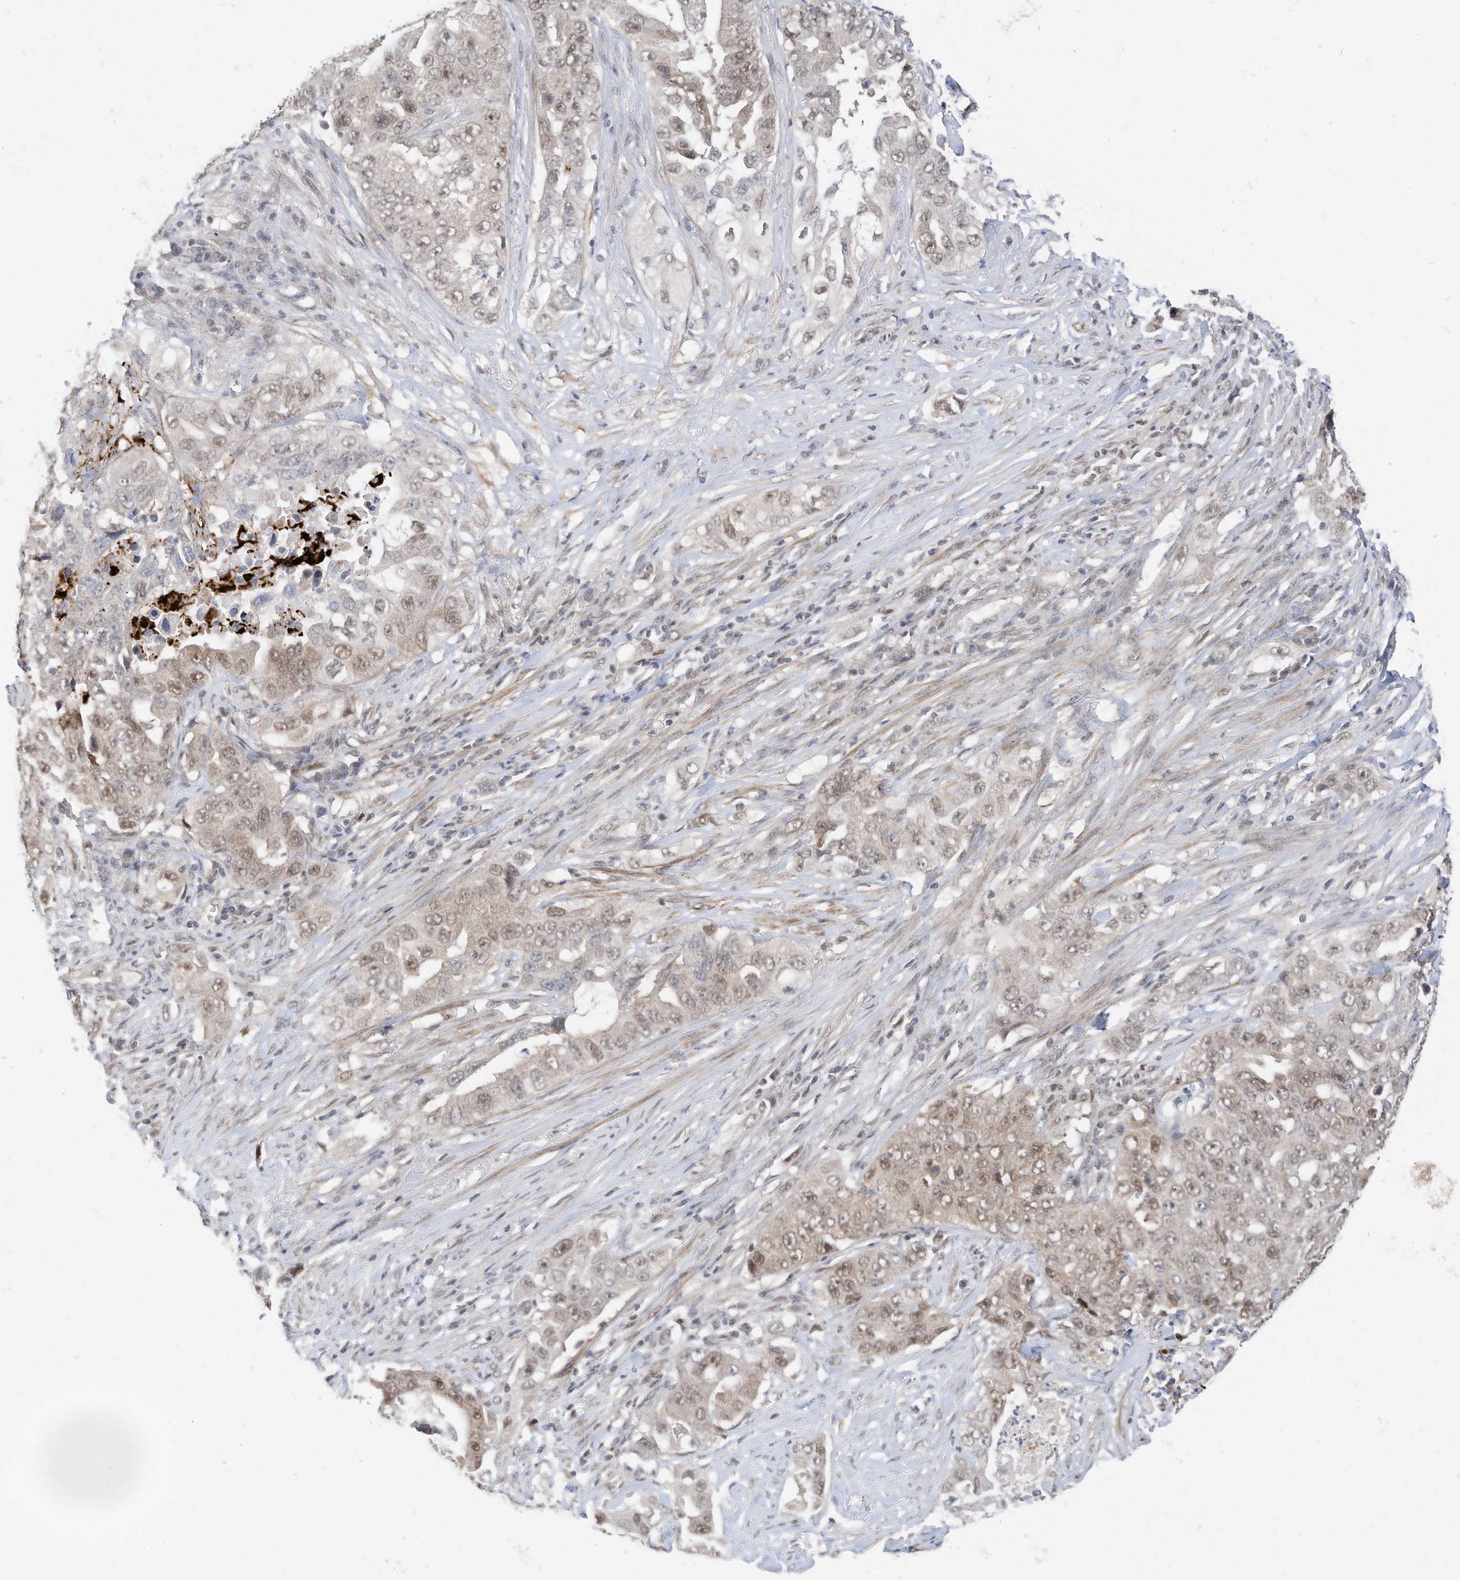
{"staining": {"intensity": "weak", "quantity": "25%-75%", "location": "nuclear"}, "tissue": "lung cancer", "cell_type": "Tumor cells", "image_type": "cancer", "snomed": [{"axis": "morphology", "description": "Adenocarcinoma, NOS"}, {"axis": "topography", "description": "Lung"}], "caption": "A brown stain highlights weak nuclear positivity of a protein in lung cancer (adenocarcinoma) tumor cells.", "gene": "OGT", "patient": {"sex": "female", "age": 51}}